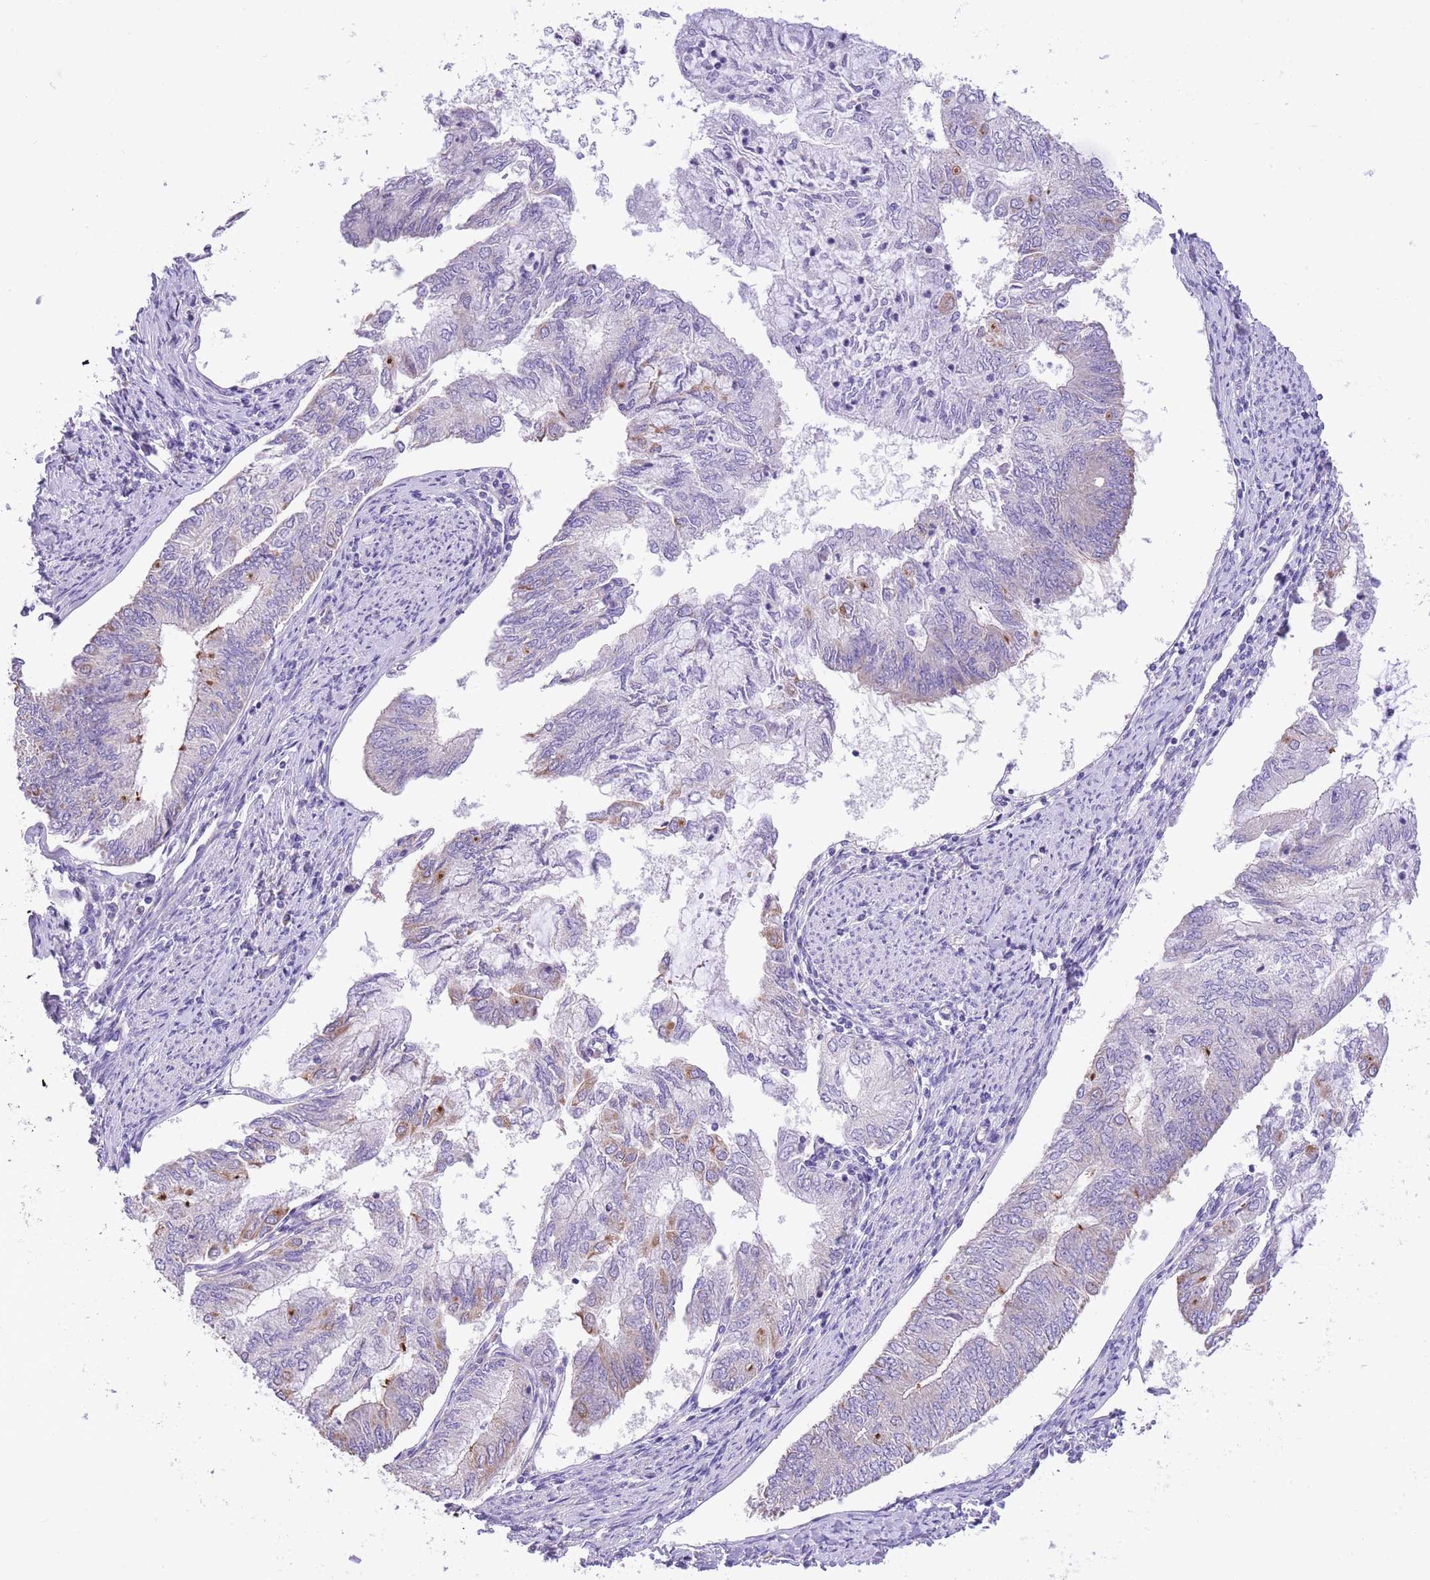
{"staining": {"intensity": "weak", "quantity": "<25%", "location": "cytoplasmic/membranous"}, "tissue": "endometrial cancer", "cell_type": "Tumor cells", "image_type": "cancer", "snomed": [{"axis": "morphology", "description": "Adenocarcinoma, NOS"}, {"axis": "topography", "description": "Endometrium"}], "caption": "Endometrial cancer (adenocarcinoma) stained for a protein using immunohistochemistry demonstrates no expression tumor cells.", "gene": "RHOU", "patient": {"sex": "female", "age": 68}}